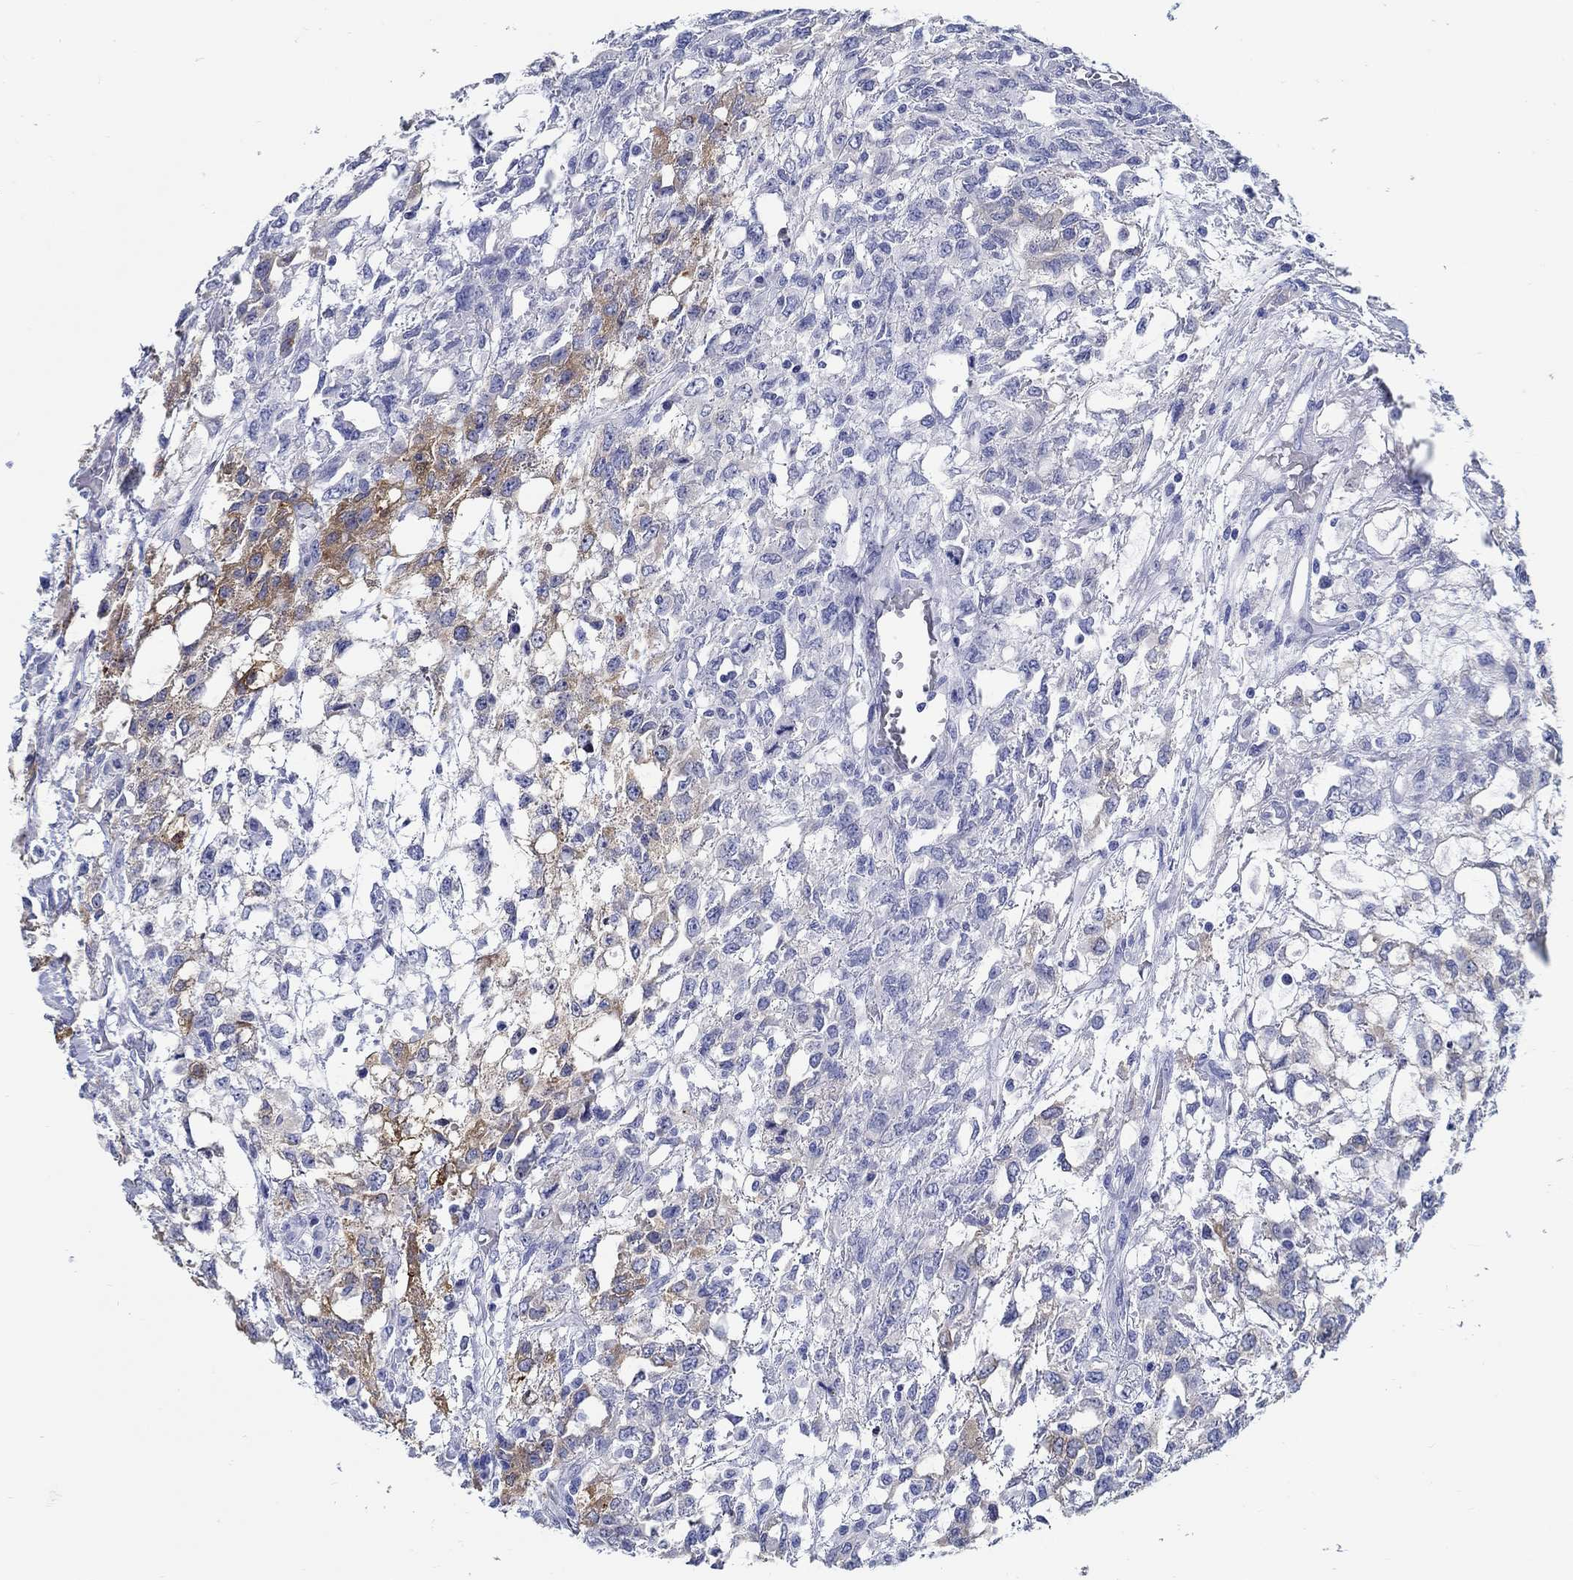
{"staining": {"intensity": "moderate", "quantity": "<25%", "location": "cytoplasmic/membranous"}, "tissue": "testis cancer", "cell_type": "Tumor cells", "image_type": "cancer", "snomed": [{"axis": "morphology", "description": "Seminoma, NOS"}, {"axis": "topography", "description": "Testis"}], "caption": "The immunohistochemical stain labels moderate cytoplasmic/membranous positivity in tumor cells of seminoma (testis) tissue. The staining was performed using DAB (3,3'-diaminobenzidine), with brown indicating positive protein expression. Nuclei are stained blue with hematoxylin.", "gene": "FBXO2", "patient": {"sex": "male", "age": 52}}